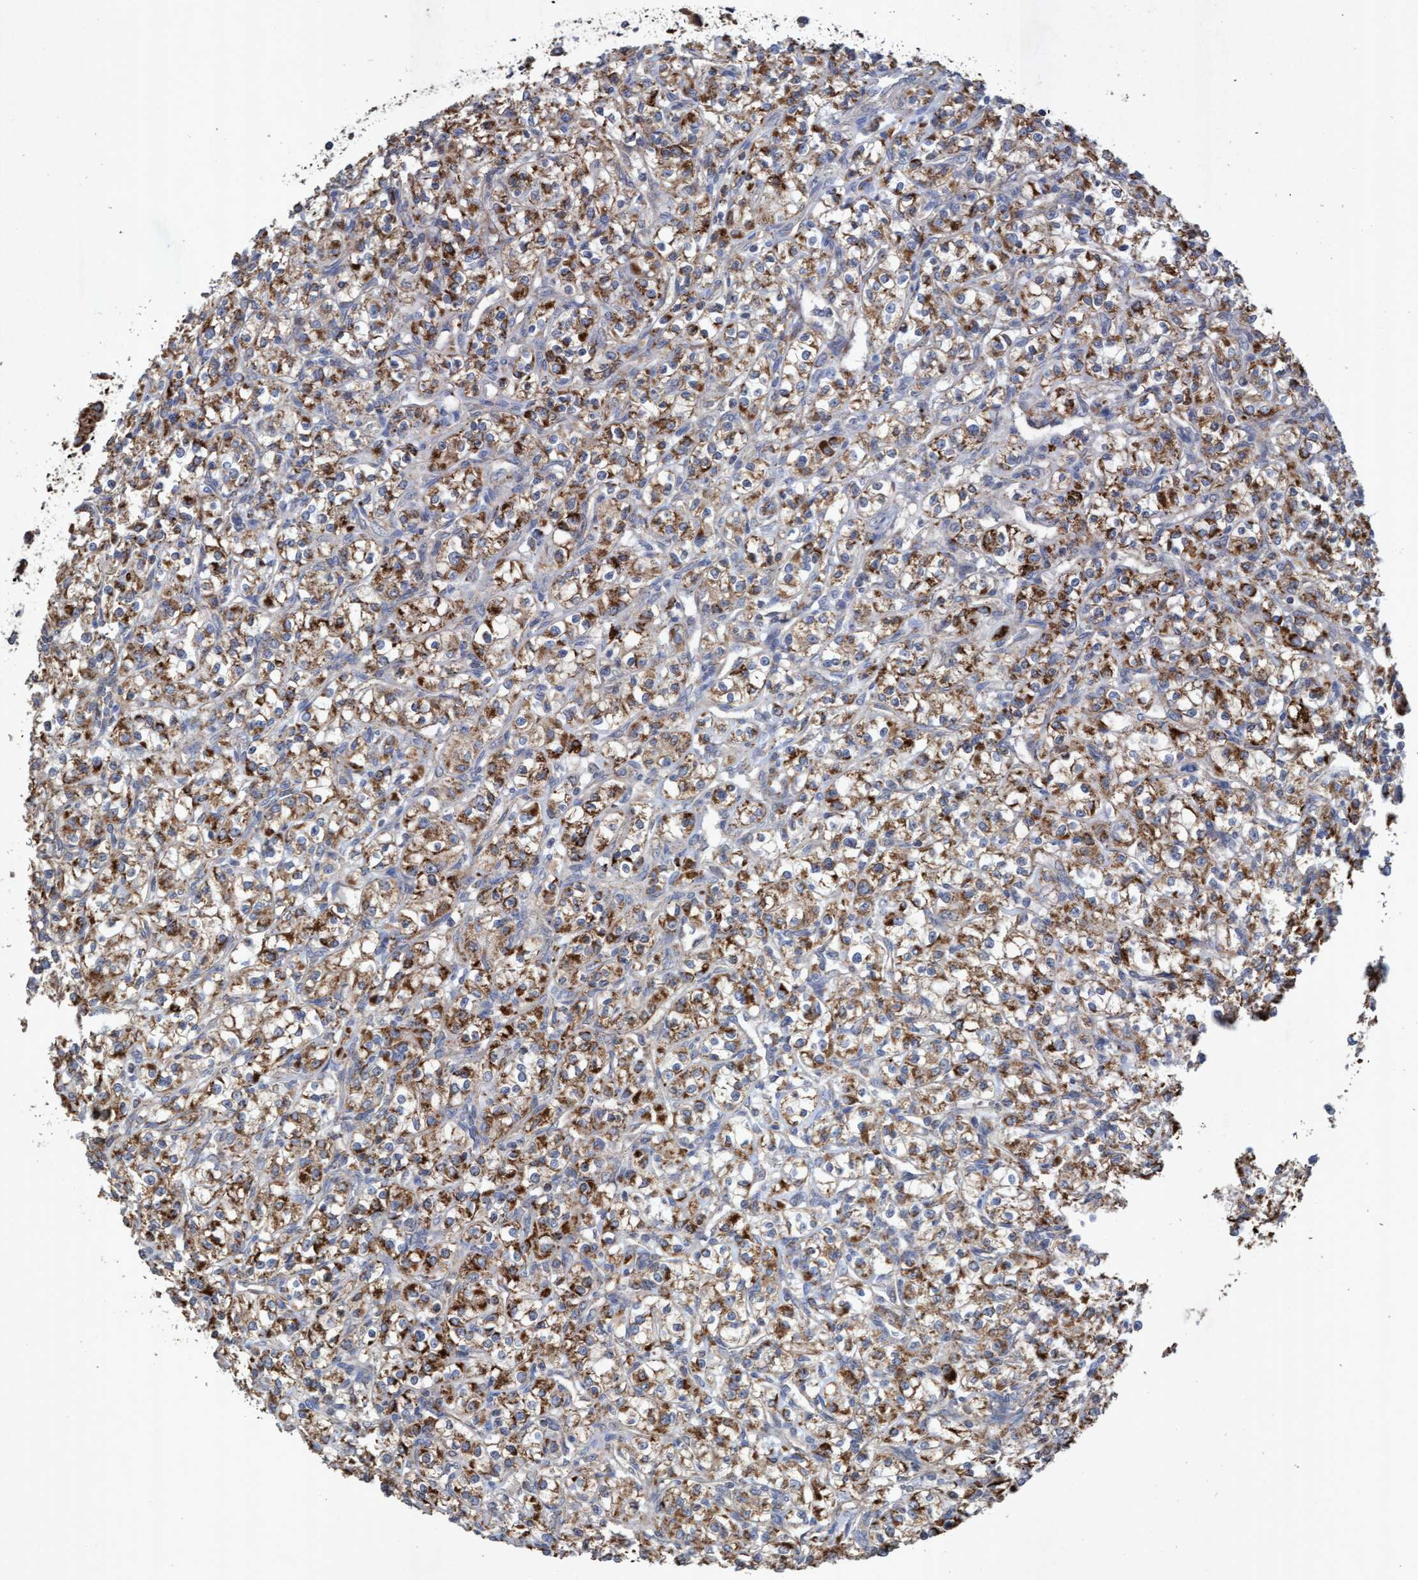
{"staining": {"intensity": "moderate", "quantity": ">75%", "location": "cytoplasmic/membranous"}, "tissue": "renal cancer", "cell_type": "Tumor cells", "image_type": "cancer", "snomed": [{"axis": "morphology", "description": "Adenocarcinoma, NOS"}, {"axis": "topography", "description": "Kidney"}], "caption": "Moderate cytoplasmic/membranous protein expression is seen in approximately >75% of tumor cells in renal cancer.", "gene": "ATPAF2", "patient": {"sex": "male", "age": 77}}